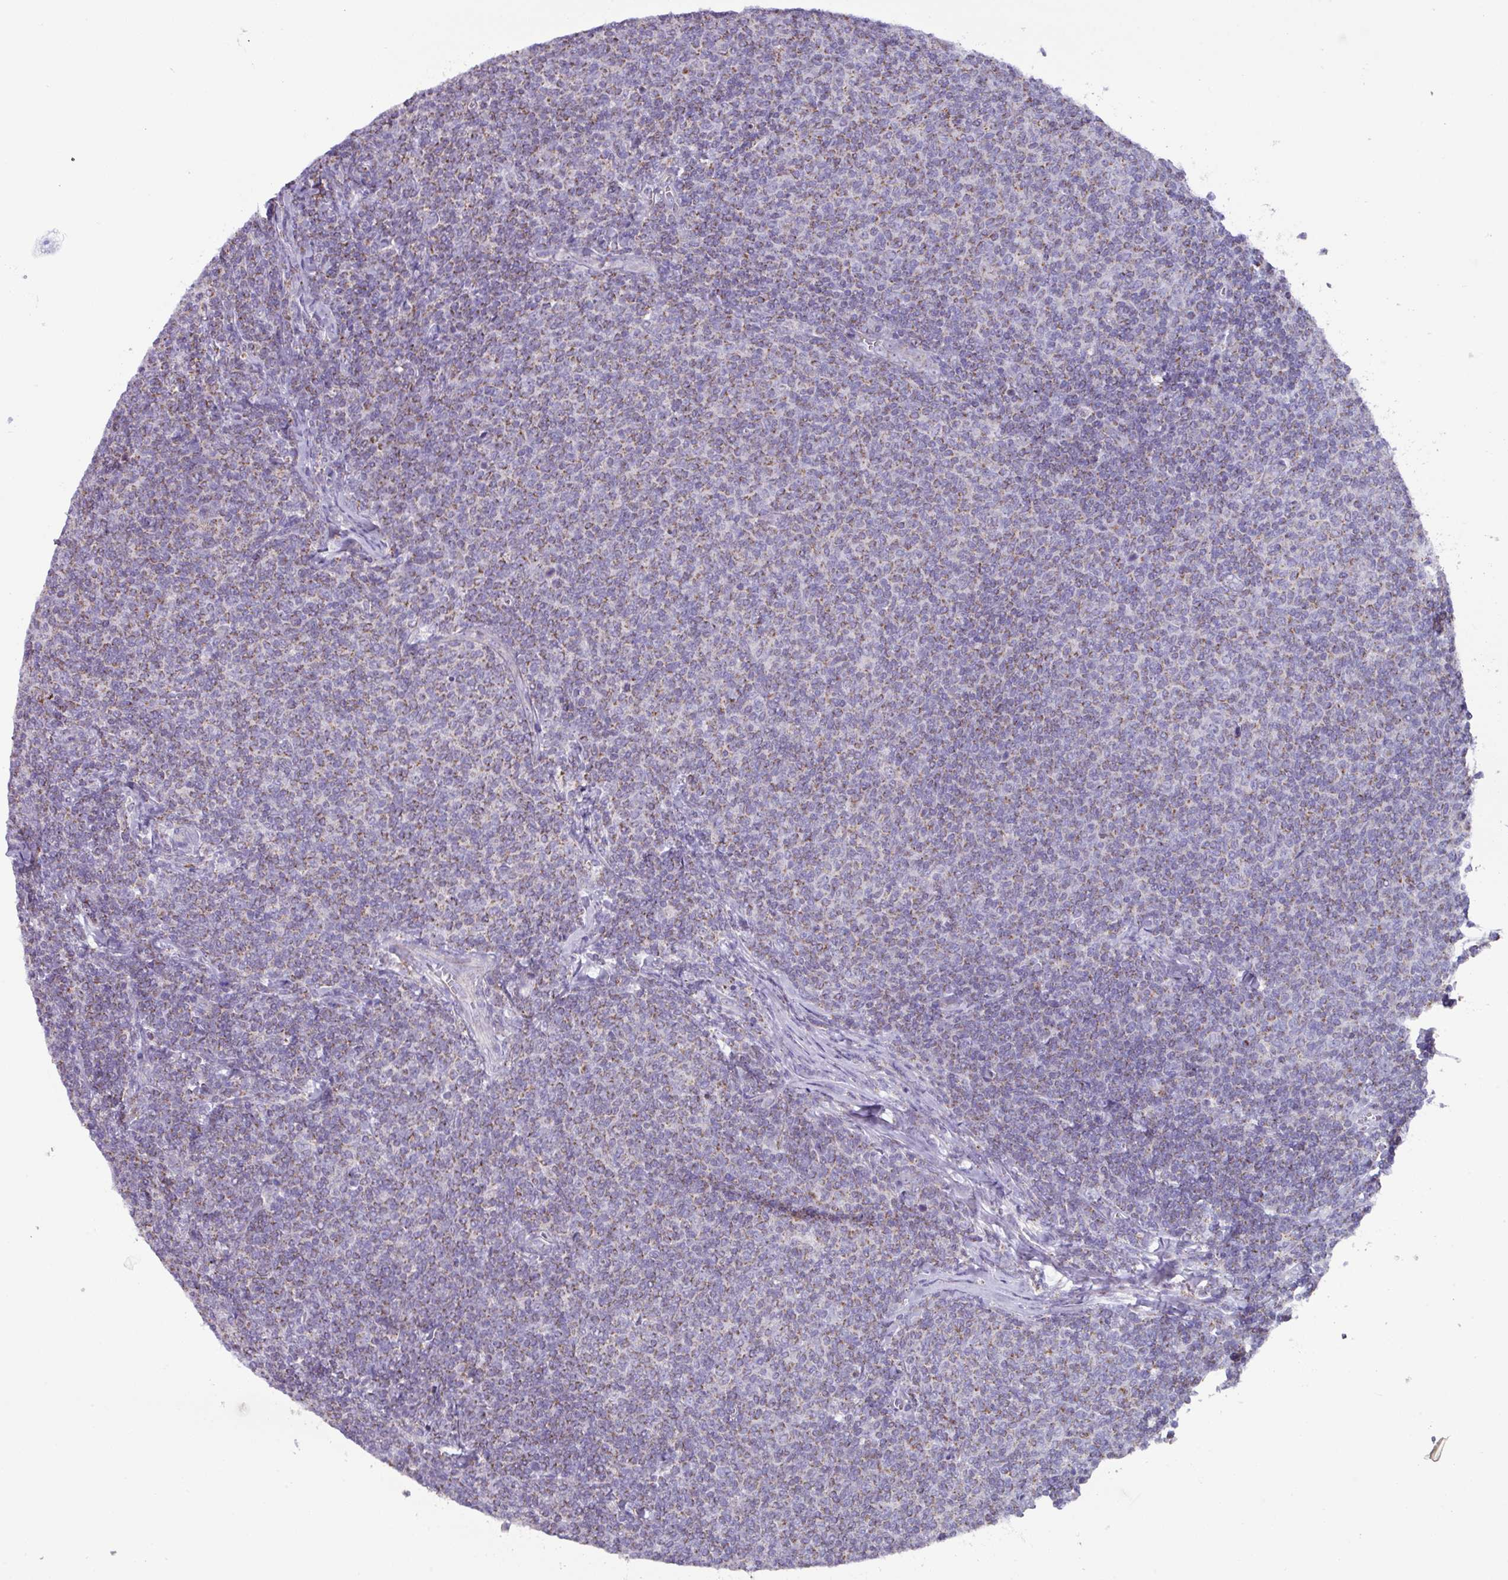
{"staining": {"intensity": "weak", "quantity": "25%-75%", "location": "cytoplasmic/membranous"}, "tissue": "lymphoma", "cell_type": "Tumor cells", "image_type": "cancer", "snomed": [{"axis": "morphology", "description": "Malignant lymphoma, non-Hodgkin's type, Low grade"}, {"axis": "topography", "description": "Lymph node"}], "caption": "Protein positivity by immunohistochemistry (IHC) shows weak cytoplasmic/membranous expression in approximately 25%-75% of tumor cells in malignant lymphoma, non-Hodgkin's type (low-grade).", "gene": "MT-ND4", "patient": {"sex": "male", "age": 52}}